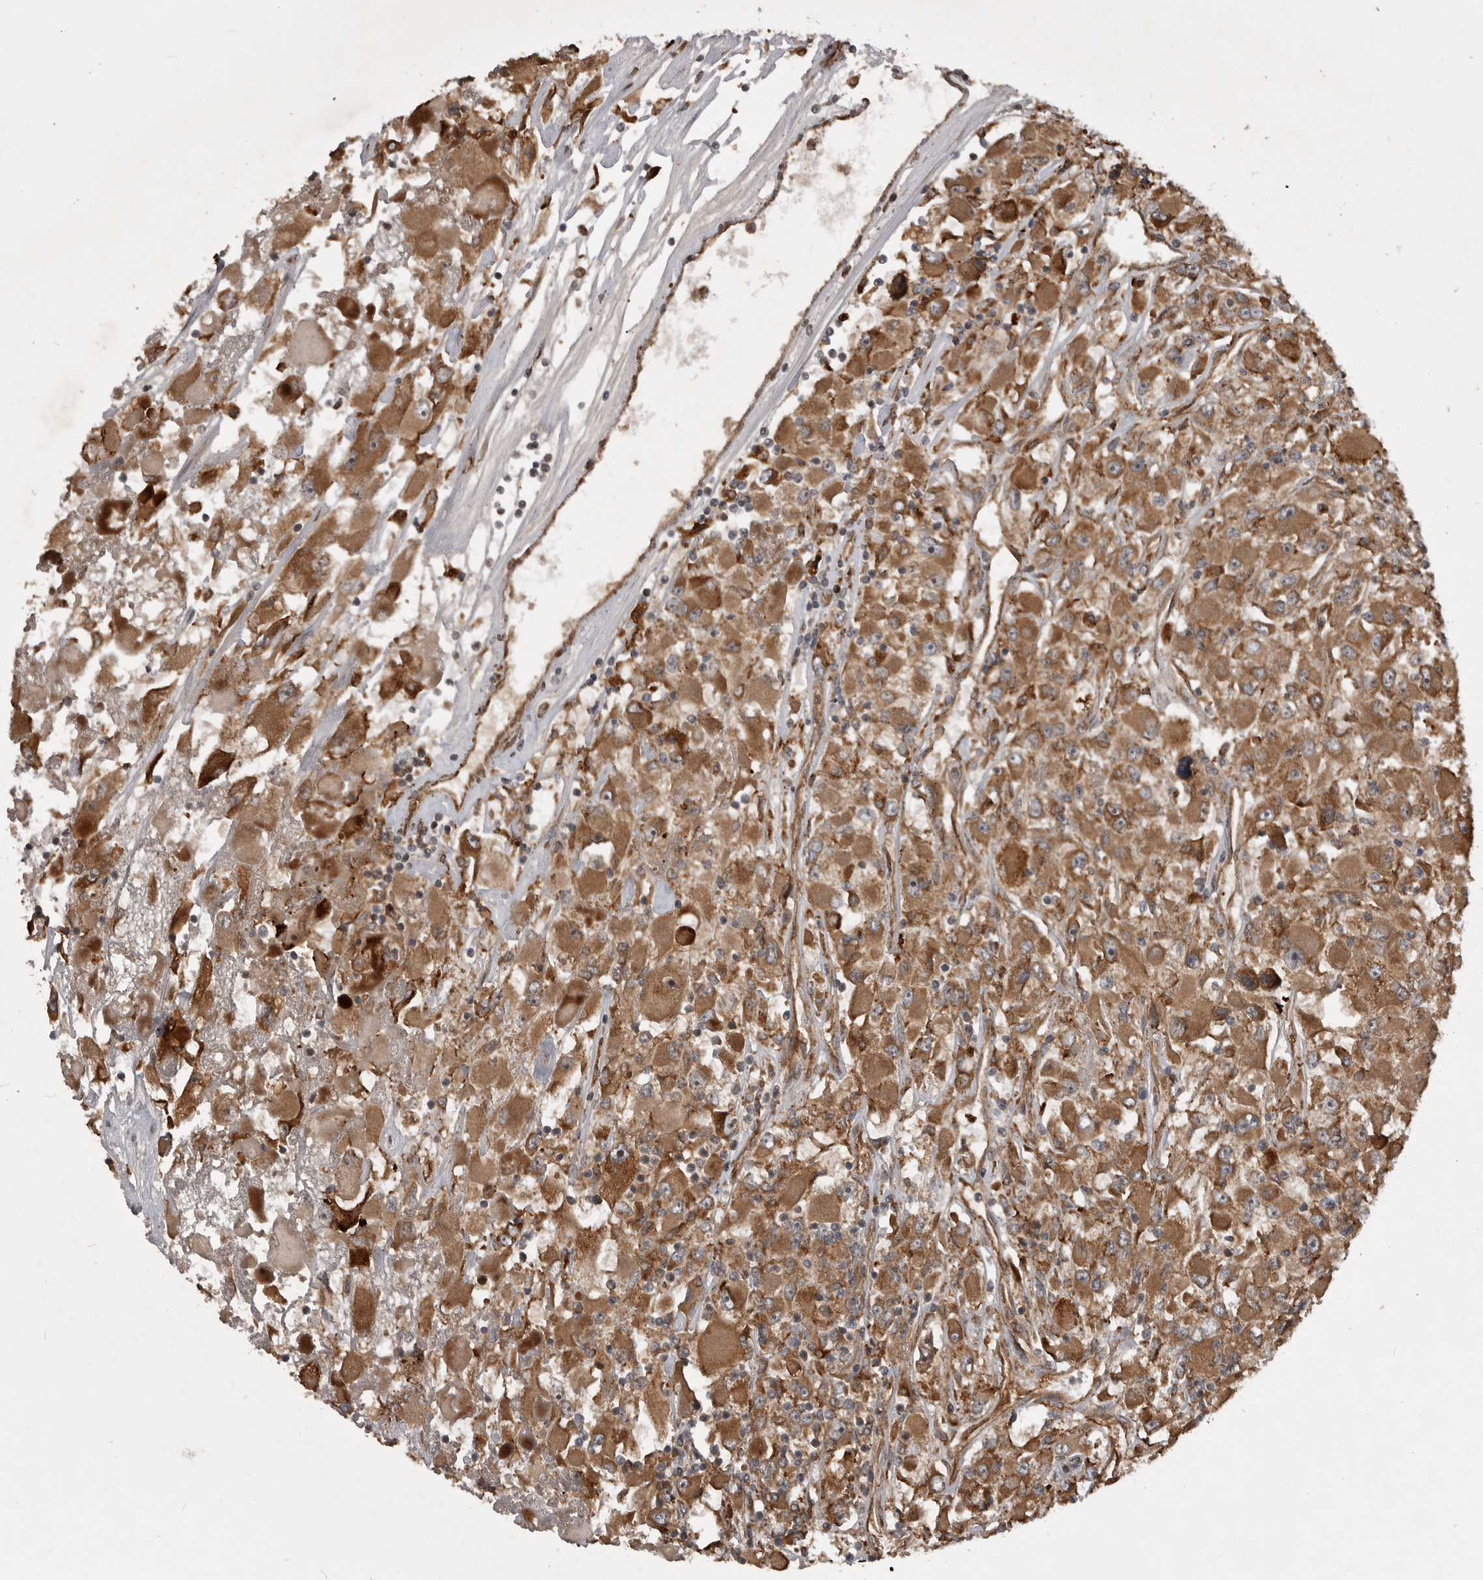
{"staining": {"intensity": "moderate", "quantity": ">75%", "location": "cytoplasmic/membranous"}, "tissue": "renal cancer", "cell_type": "Tumor cells", "image_type": "cancer", "snomed": [{"axis": "morphology", "description": "Adenocarcinoma, NOS"}, {"axis": "topography", "description": "Kidney"}], "caption": "Immunohistochemical staining of human renal cancer displays moderate cytoplasmic/membranous protein positivity in about >75% of tumor cells. Immunohistochemistry (ihc) stains the protein in brown and the nuclei are stained blue.", "gene": "RAB3GAP2", "patient": {"sex": "female", "age": 52}}